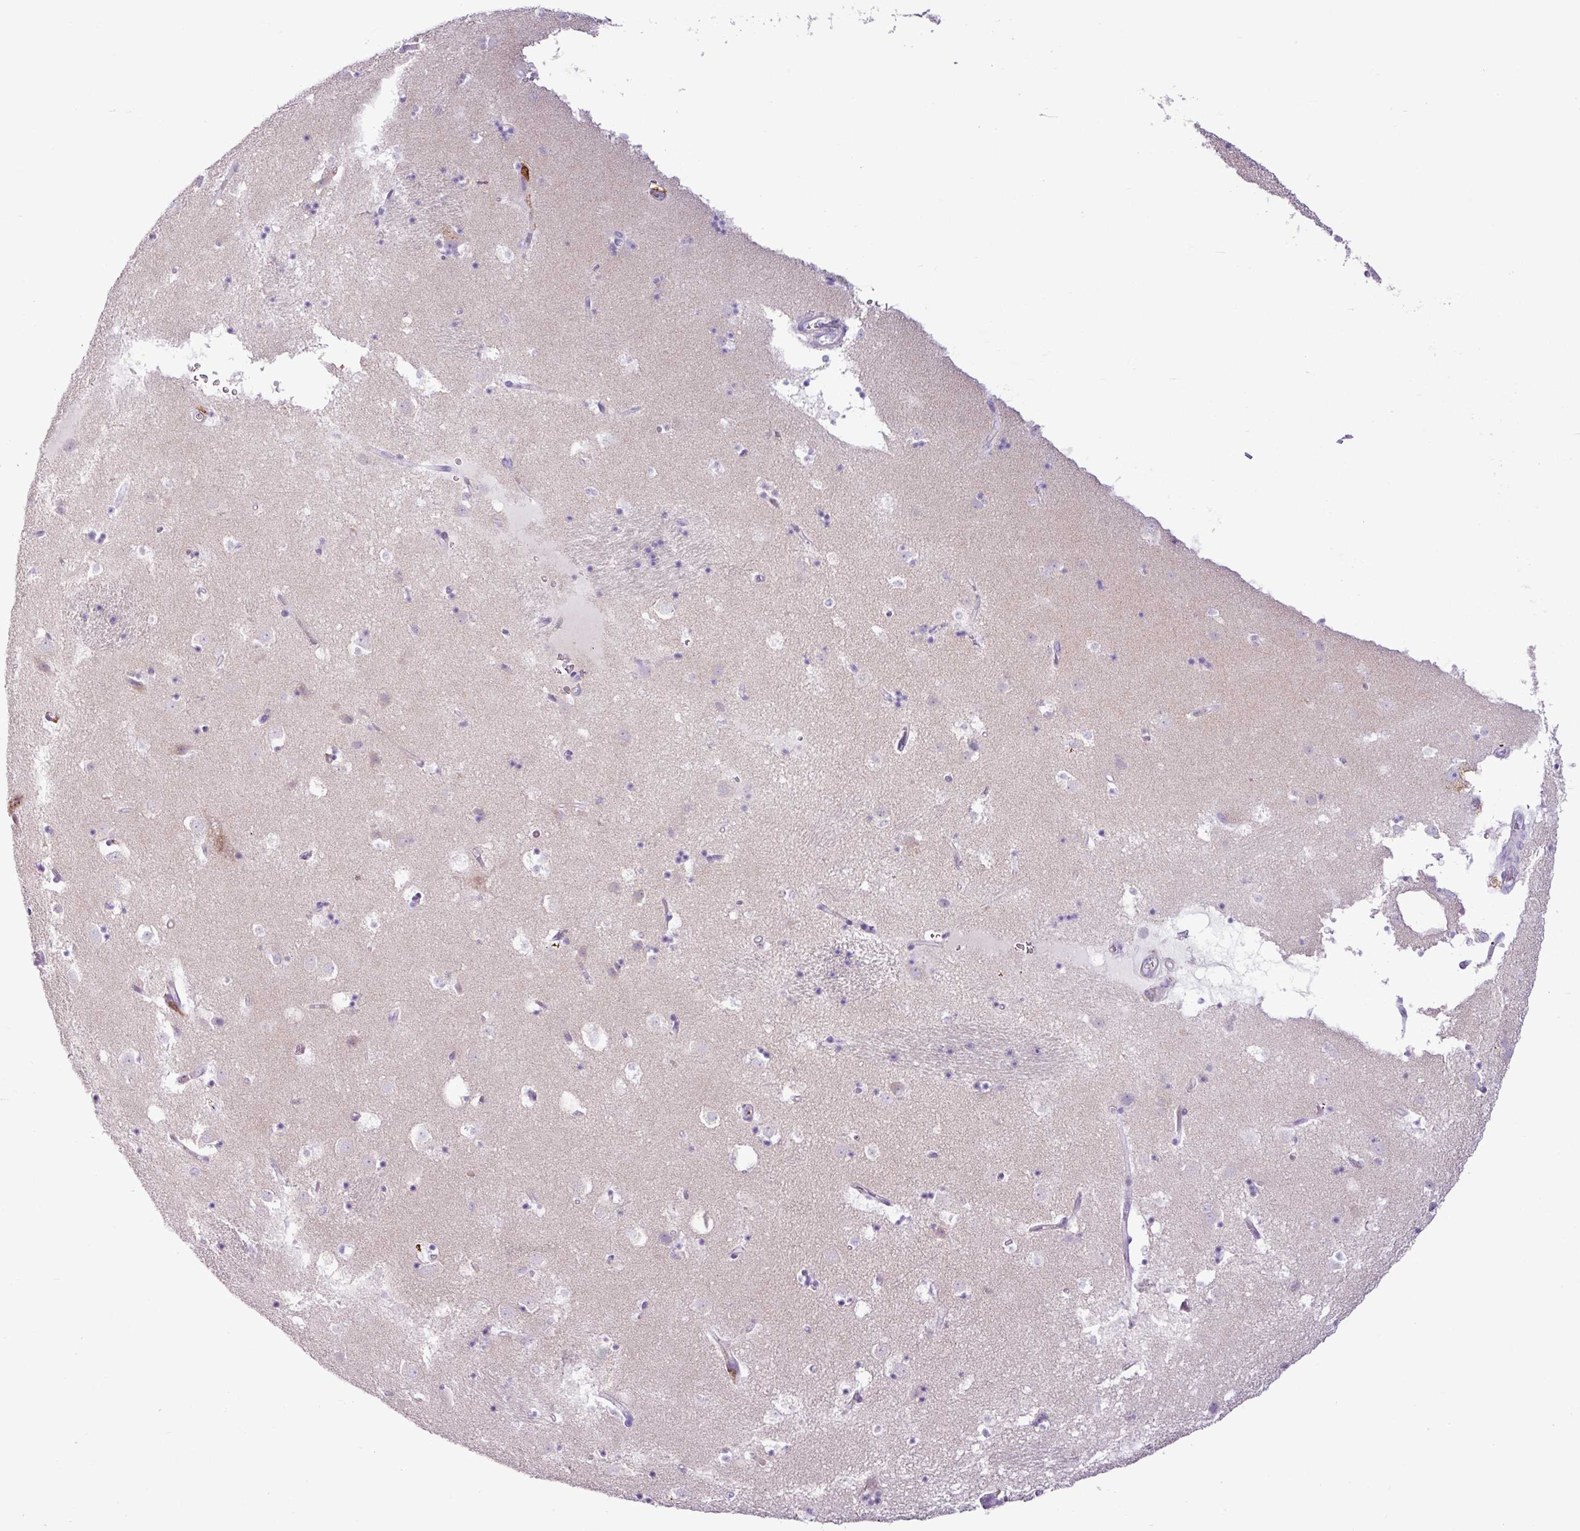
{"staining": {"intensity": "negative", "quantity": "none", "location": "none"}, "tissue": "caudate", "cell_type": "Glial cells", "image_type": "normal", "snomed": [{"axis": "morphology", "description": "Normal tissue, NOS"}, {"axis": "topography", "description": "Lateral ventricle wall"}], "caption": "There is no significant positivity in glial cells of caudate.", "gene": "TMEM200C", "patient": {"sex": "male", "age": 58}}